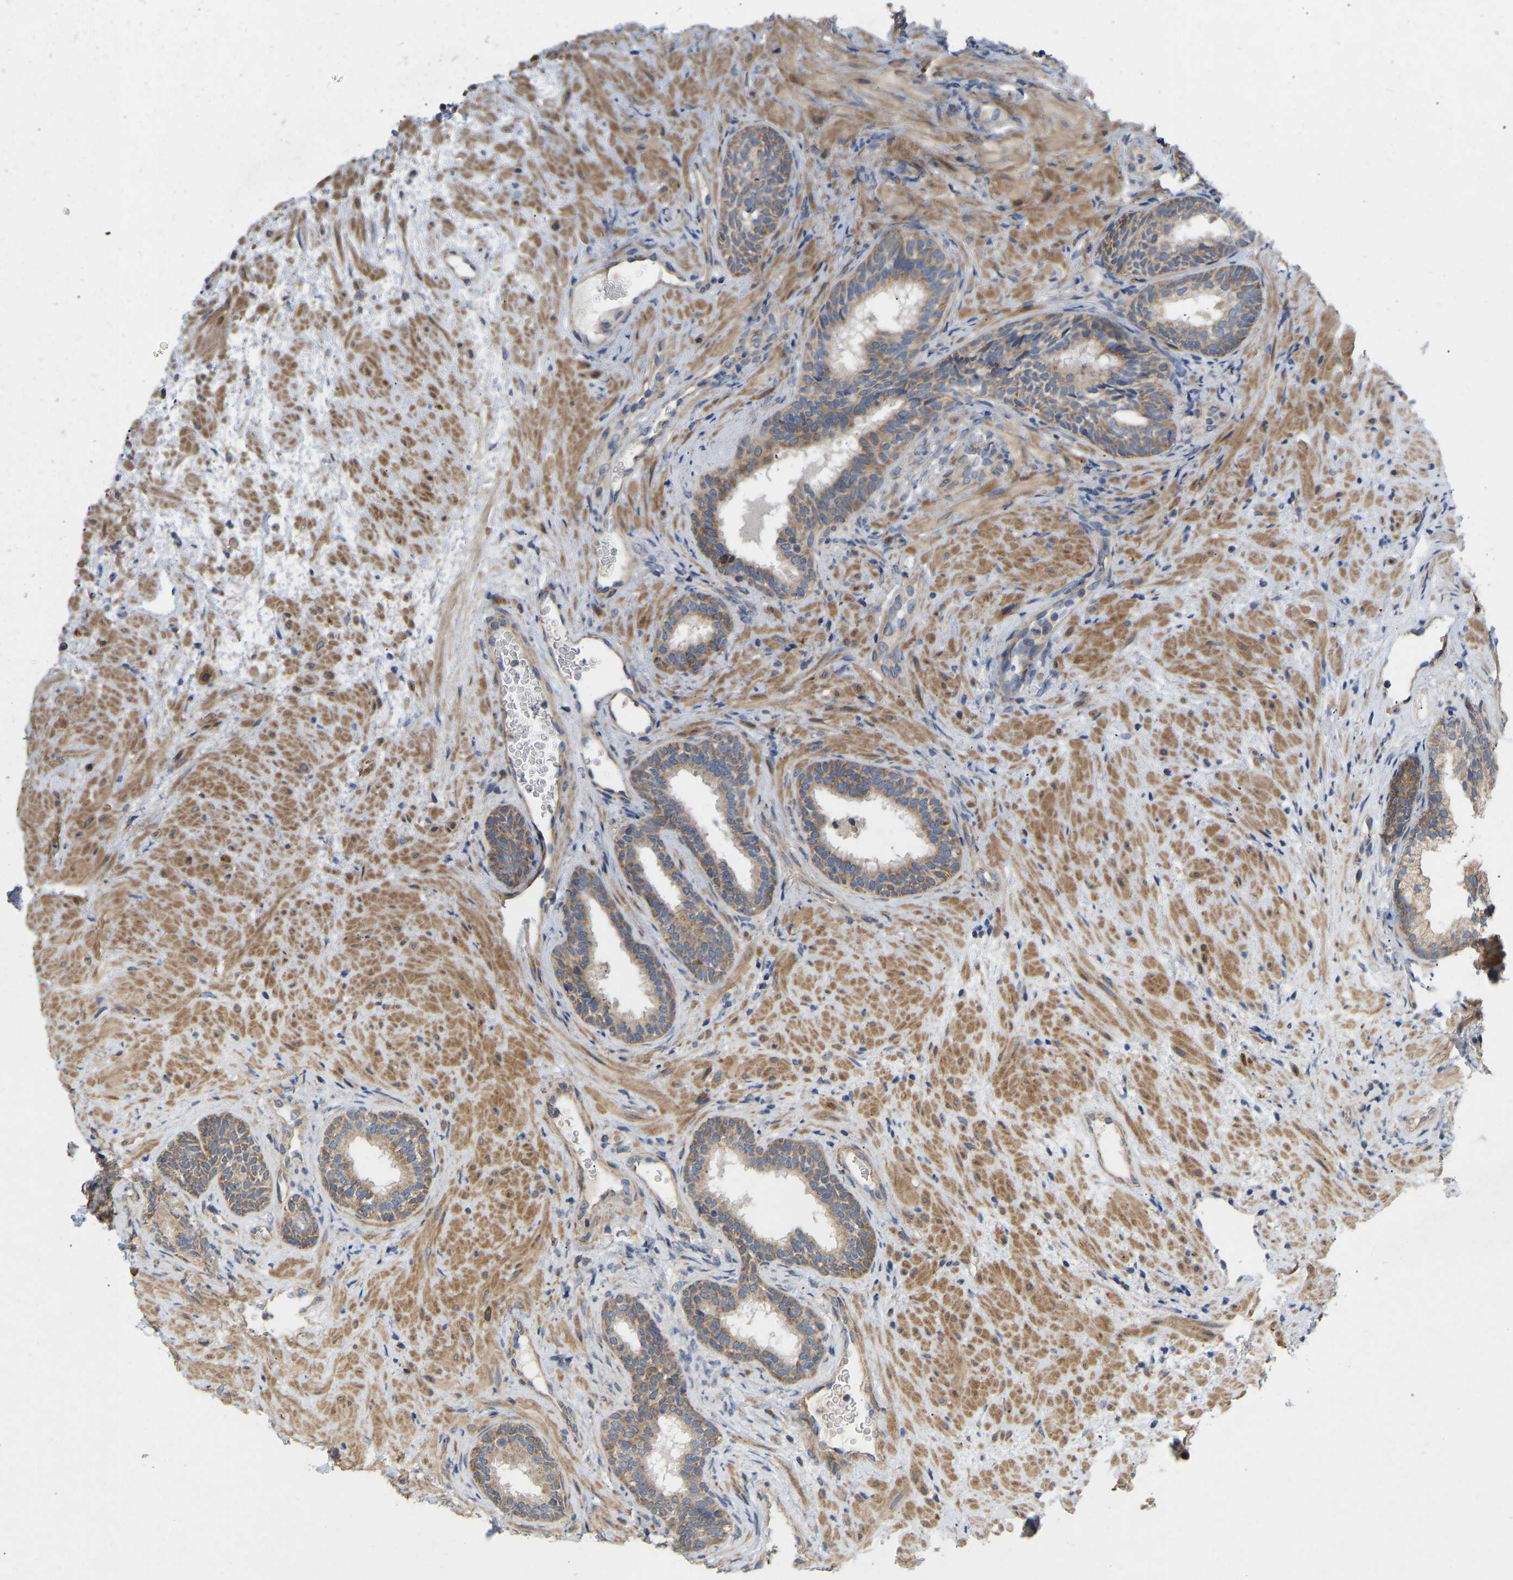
{"staining": {"intensity": "moderate", "quantity": ">75%", "location": "cytoplasmic/membranous"}, "tissue": "prostate", "cell_type": "Glandular cells", "image_type": "normal", "snomed": [{"axis": "morphology", "description": "Normal tissue, NOS"}, {"axis": "topography", "description": "Prostate"}], "caption": "This histopathology image displays benign prostate stained with immunohistochemistry (IHC) to label a protein in brown. The cytoplasmic/membranous of glandular cells show moderate positivity for the protein. Nuclei are counter-stained blue.", "gene": "HACD2", "patient": {"sex": "male", "age": 76}}